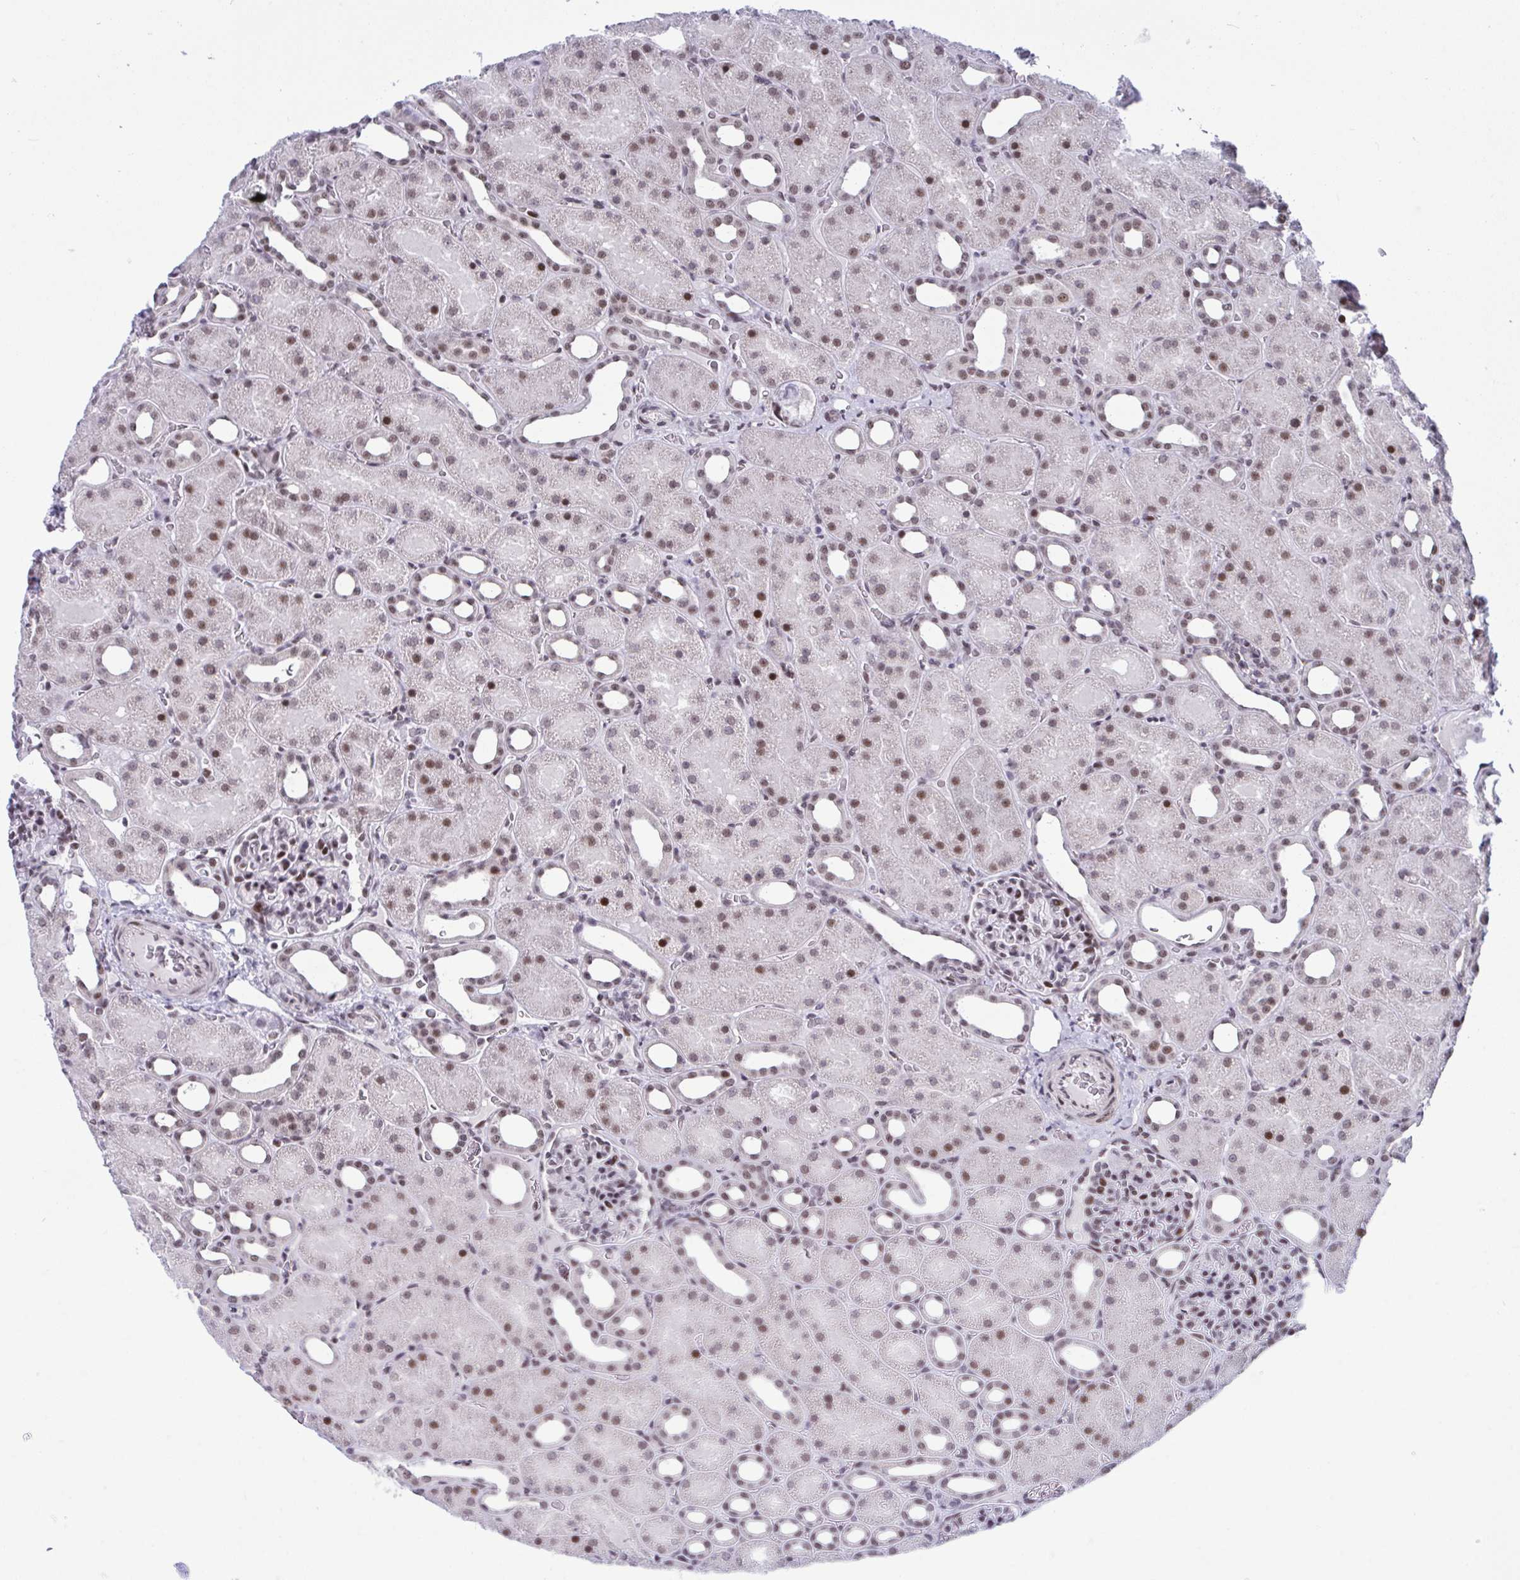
{"staining": {"intensity": "strong", "quantity": "25%-75%", "location": "nuclear"}, "tissue": "kidney", "cell_type": "Cells in glomeruli", "image_type": "normal", "snomed": [{"axis": "morphology", "description": "Normal tissue, NOS"}, {"axis": "topography", "description": "Kidney"}], "caption": "IHC (DAB) staining of normal kidney shows strong nuclear protein staining in approximately 25%-75% of cells in glomeruli. (IHC, brightfield microscopy, high magnification).", "gene": "WBP11", "patient": {"sex": "male", "age": 2}}